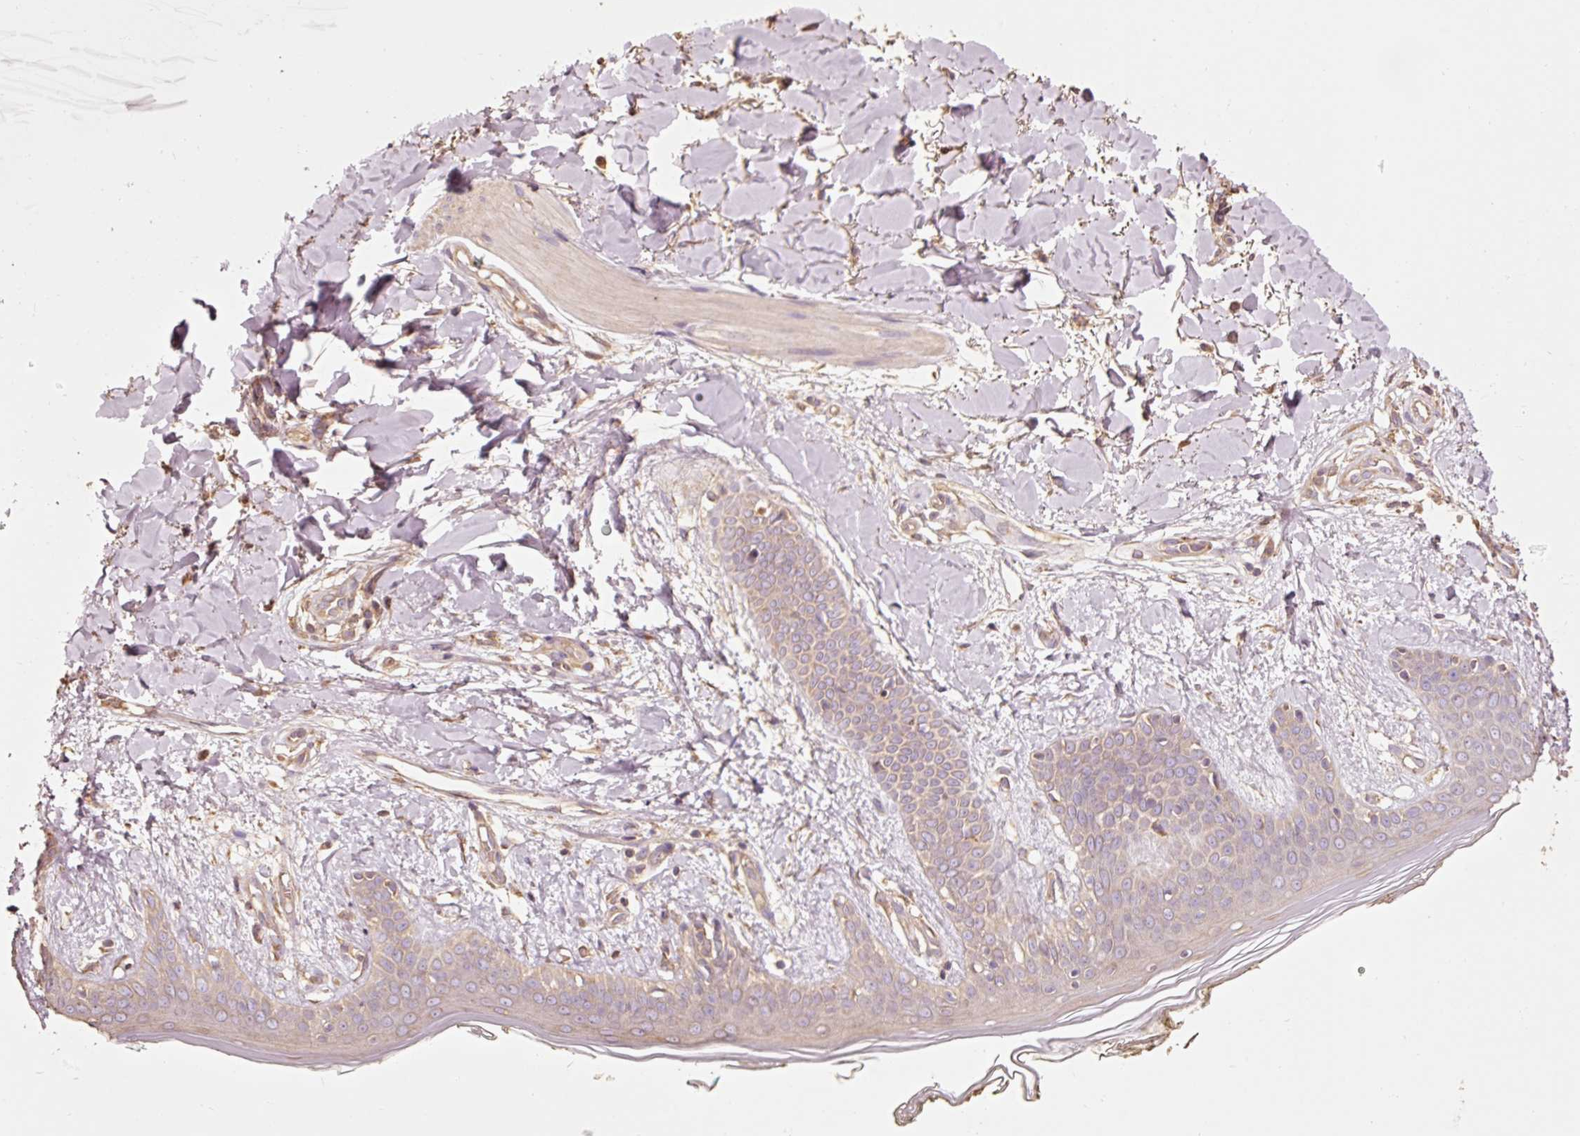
{"staining": {"intensity": "moderate", "quantity": ">75%", "location": "cytoplasmic/membranous"}, "tissue": "skin", "cell_type": "Fibroblasts", "image_type": "normal", "snomed": [{"axis": "morphology", "description": "Normal tissue, NOS"}, {"axis": "topography", "description": "Skin"}], "caption": "An immunohistochemistry (IHC) image of unremarkable tissue is shown. Protein staining in brown shows moderate cytoplasmic/membranous positivity in skin within fibroblasts.", "gene": "EFHC1", "patient": {"sex": "female", "age": 34}}